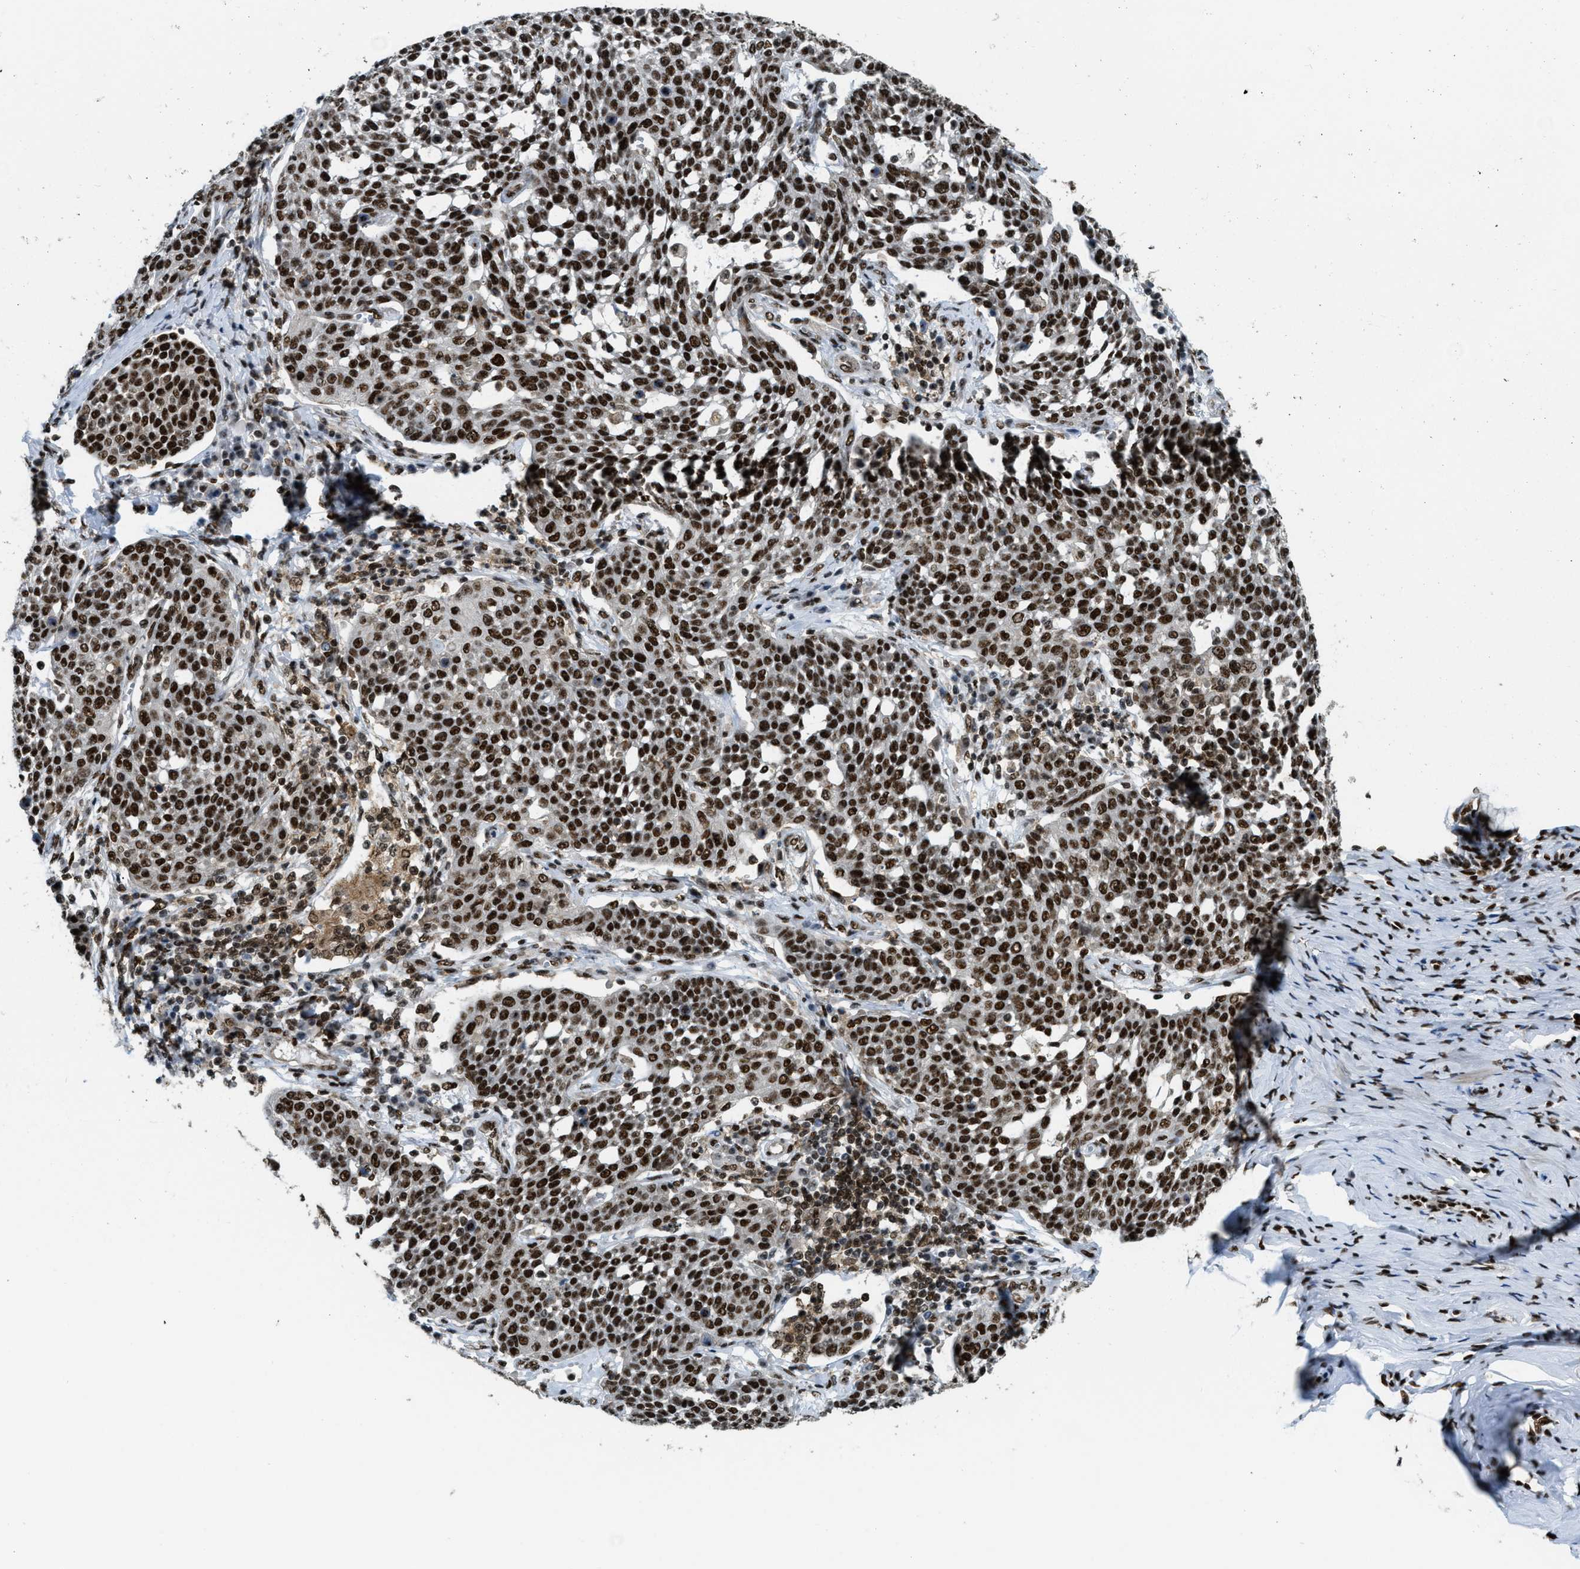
{"staining": {"intensity": "strong", "quantity": ">75%", "location": "nuclear"}, "tissue": "cervical cancer", "cell_type": "Tumor cells", "image_type": "cancer", "snomed": [{"axis": "morphology", "description": "Squamous cell carcinoma, NOS"}, {"axis": "topography", "description": "Cervix"}], "caption": "Strong nuclear positivity for a protein is identified in approximately >75% of tumor cells of cervical cancer using immunohistochemistry.", "gene": "NUMA1", "patient": {"sex": "female", "age": 34}}